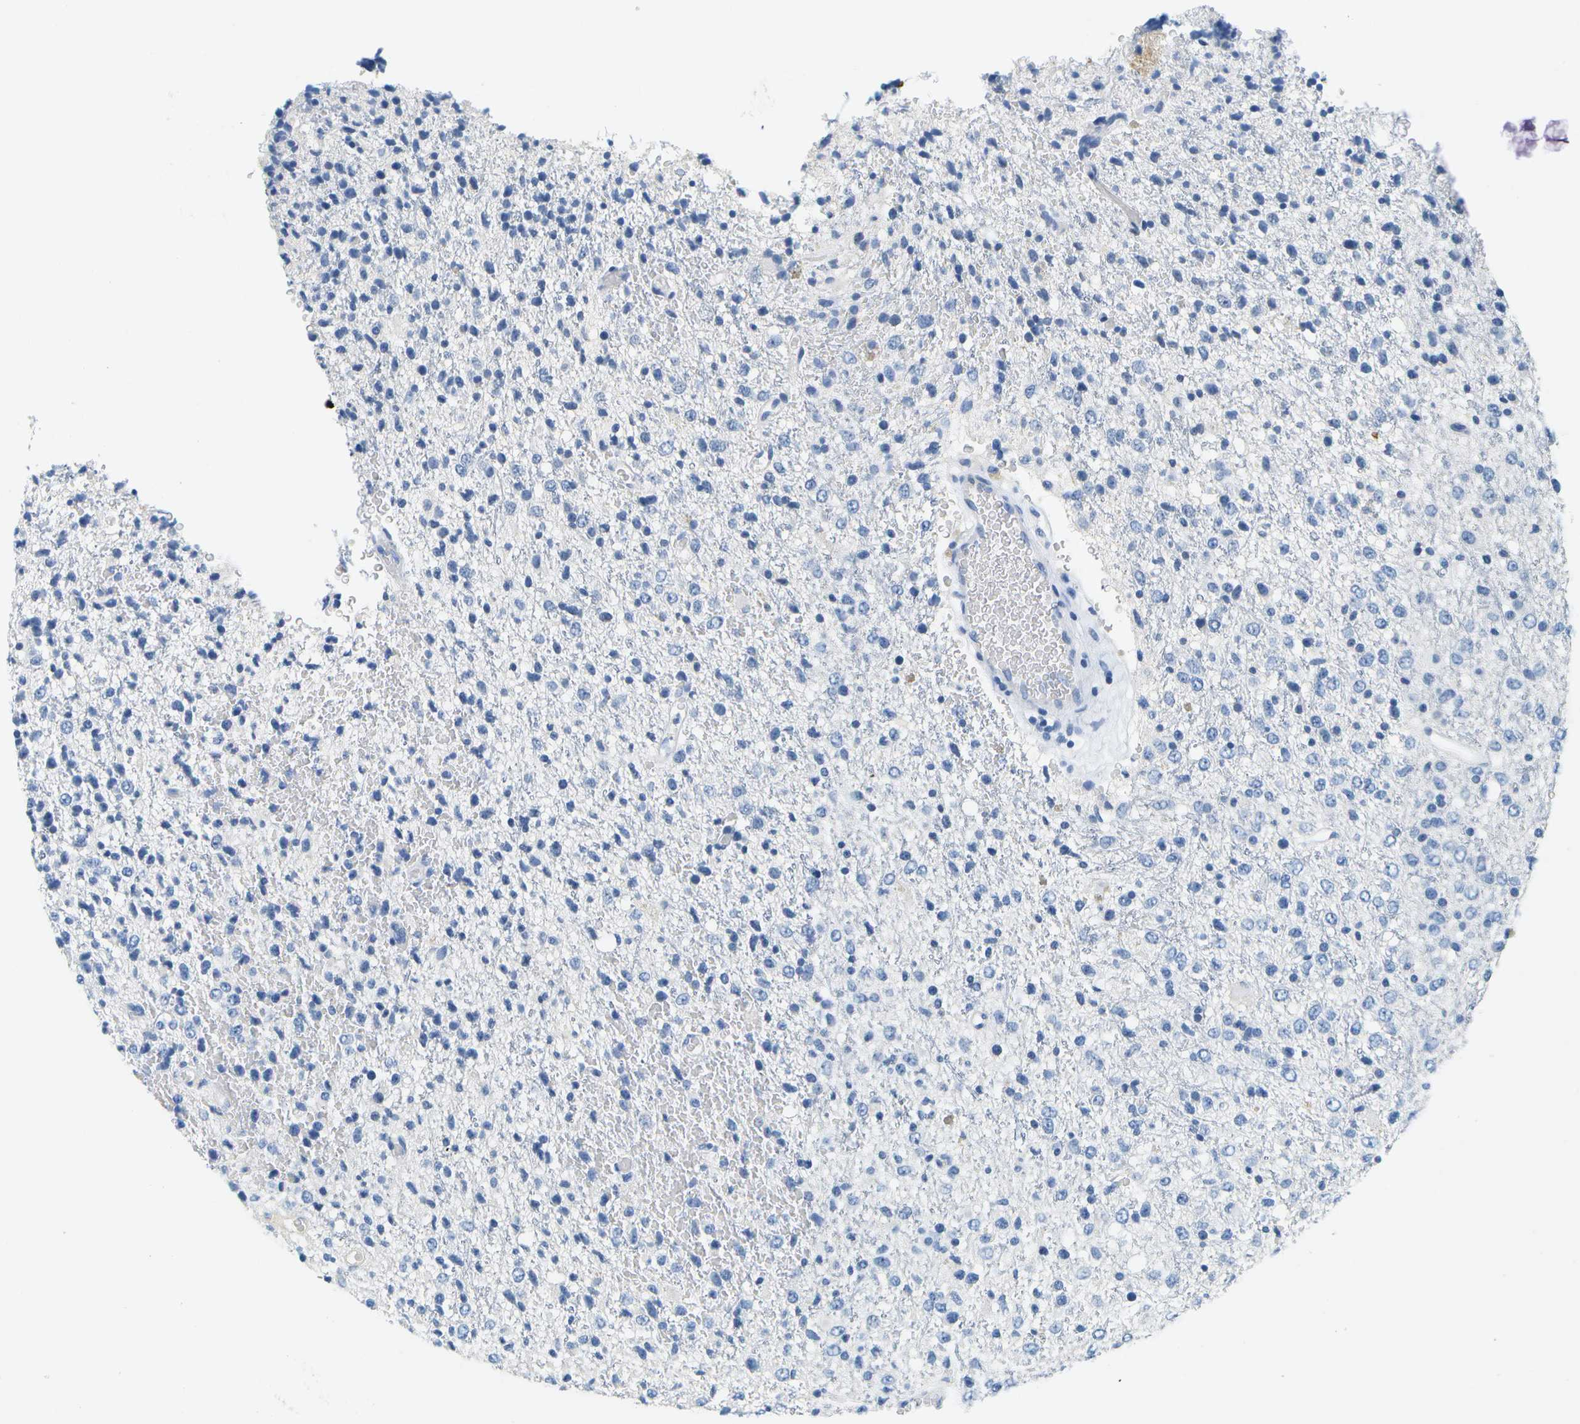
{"staining": {"intensity": "negative", "quantity": "none", "location": "none"}, "tissue": "glioma", "cell_type": "Tumor cells", "image_type": "cancer", "snomed": [{"axis": "morphology", "description": "Glioma, malignant, High grade"}, {"axis": "topography", "description": "pancreas cauda"}], "caption": "An immunohistochemistry (IHC) micrograph of glioma is shown. There is no staining in tumor cells of glioma. (DAB (3,3'-diaminobenzidine) immunohistochemistry visualized using brightfield microscopy, high magnification).", "gene": "SERPINA1", "patient": {"sex": "male", "age": 60}}